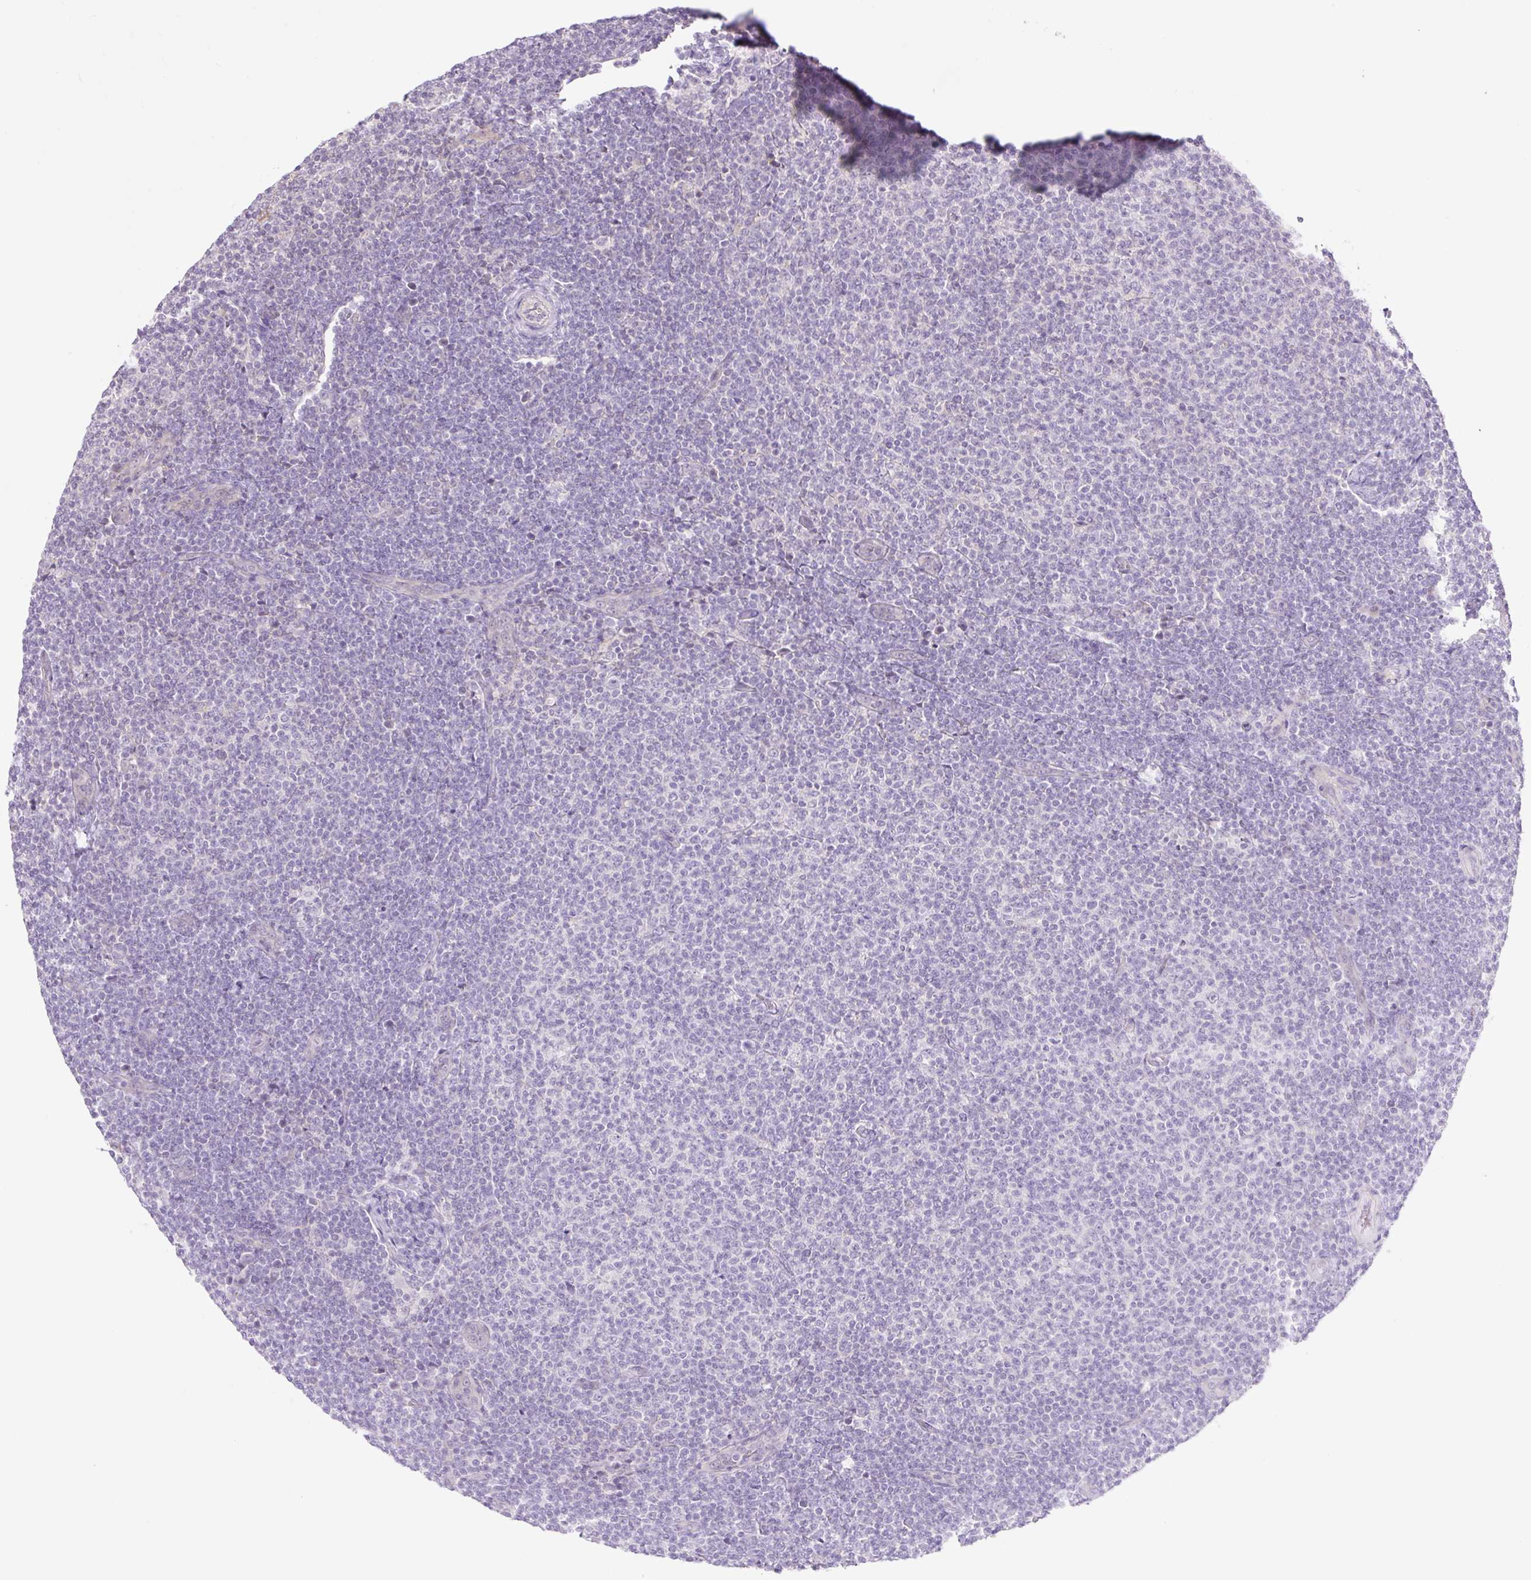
{"staining": {"intensity": "negative", "quantity": "none", "location": "none"}, "tissue": "lymphoma", "cell_type": "Tumor cells", "image_type": "cancer", "snomed": [{"axis": "morphology", "description": "Malignant lymphoma, non-Hodgkin's type, Low grade"}, {"axis": "topography", "description": "Lymph node"}], "caption": "A micrograph of lymphoma stained for a protein reveals no brown staining in tumor cells.", "gene": "GRID2", "patient": {"sex": "male", "age": 66}}